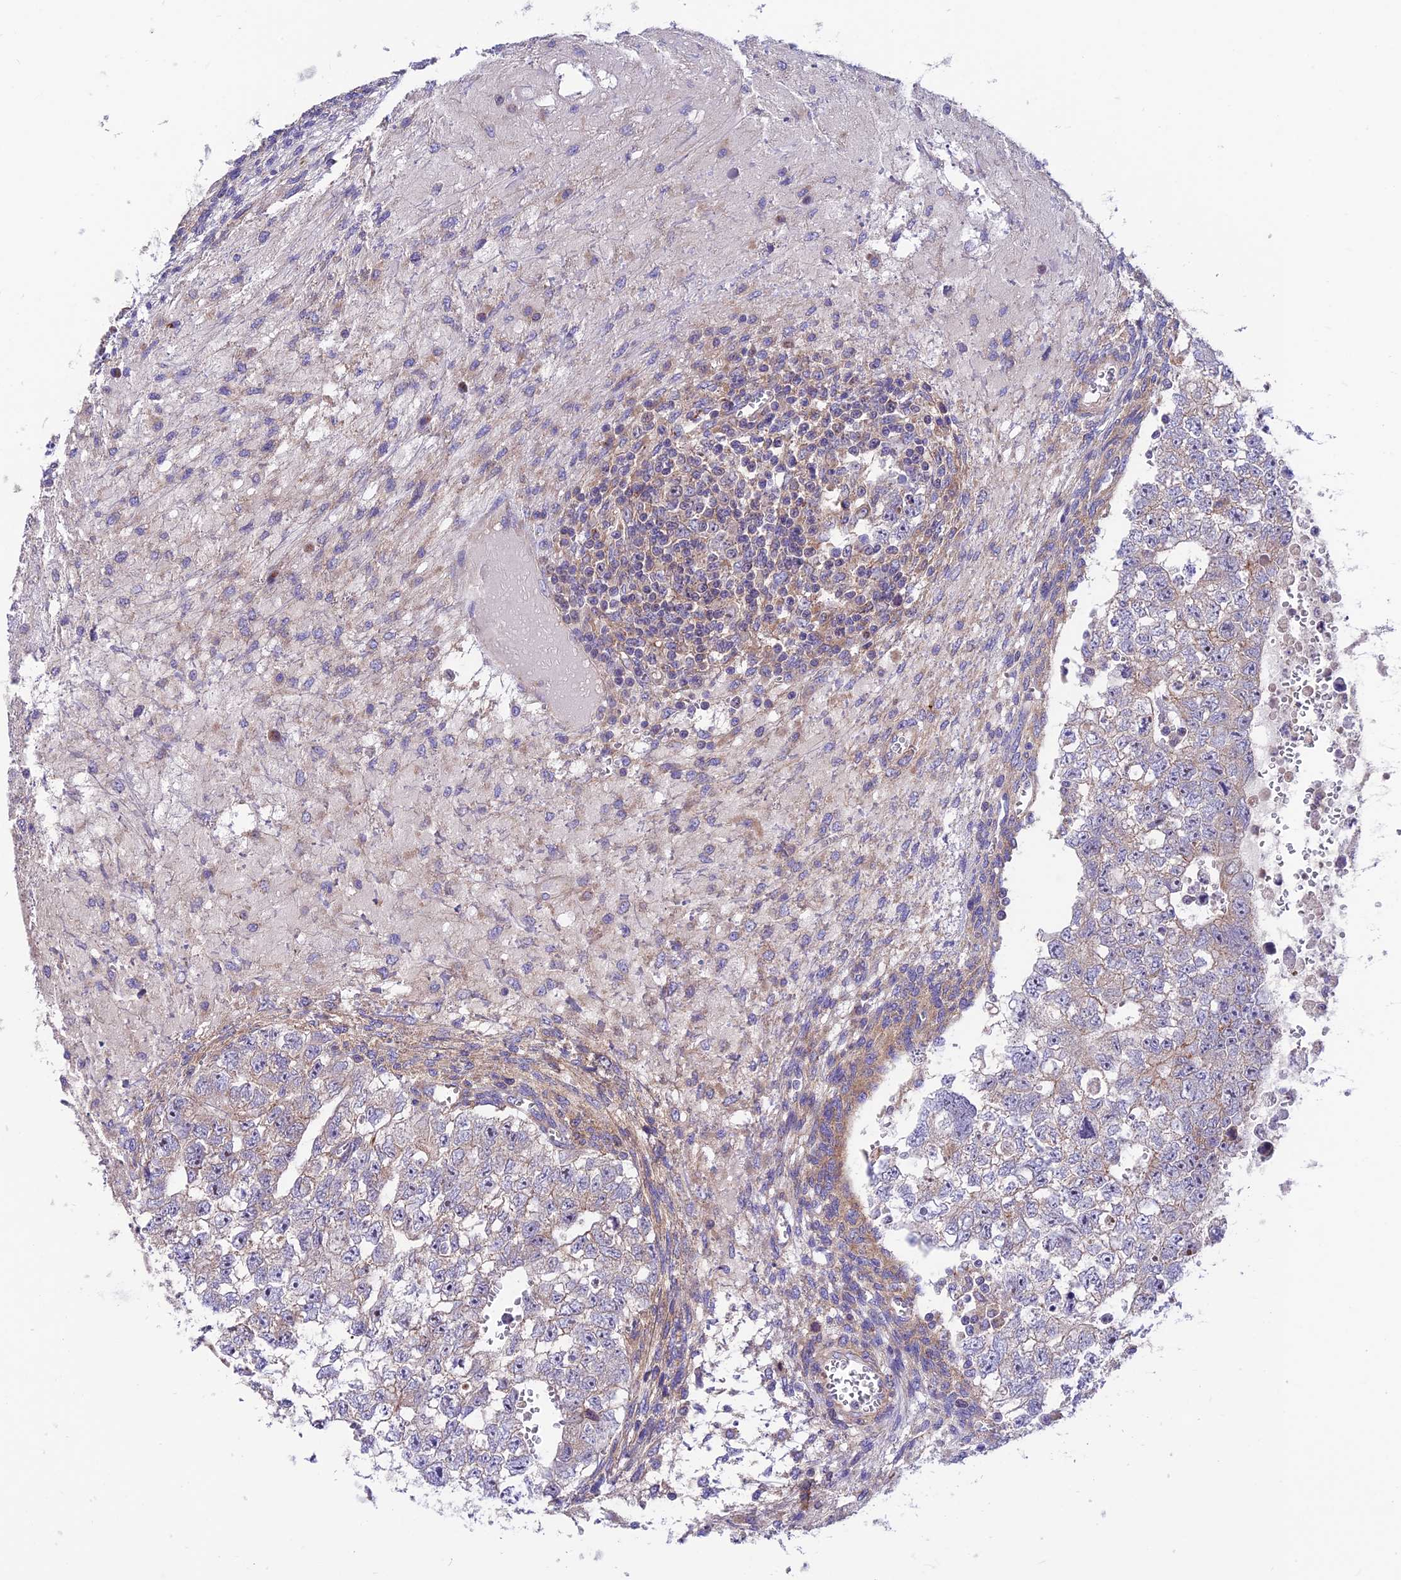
{"staining": {"intensity": "negative", "quantity": "none", "location": "none"}, "tissue": "testis cancer", "cell_type": "Tumor cells", "image_type": "cancer", "snomed": [{"axis": "morphology", "description": "Seminoma, NOS"}, {"axis": "morphology", "description": "Carcinoma, Embryonal, NOS"}, {"axis": "topography", "description": "Testis"}], "caption": "IHC of embryonal carcinoma (testis) exhibits no positivity in tumor cells.", "gene": "VPS16", "patient": {"sex": "male", "age": 38}}